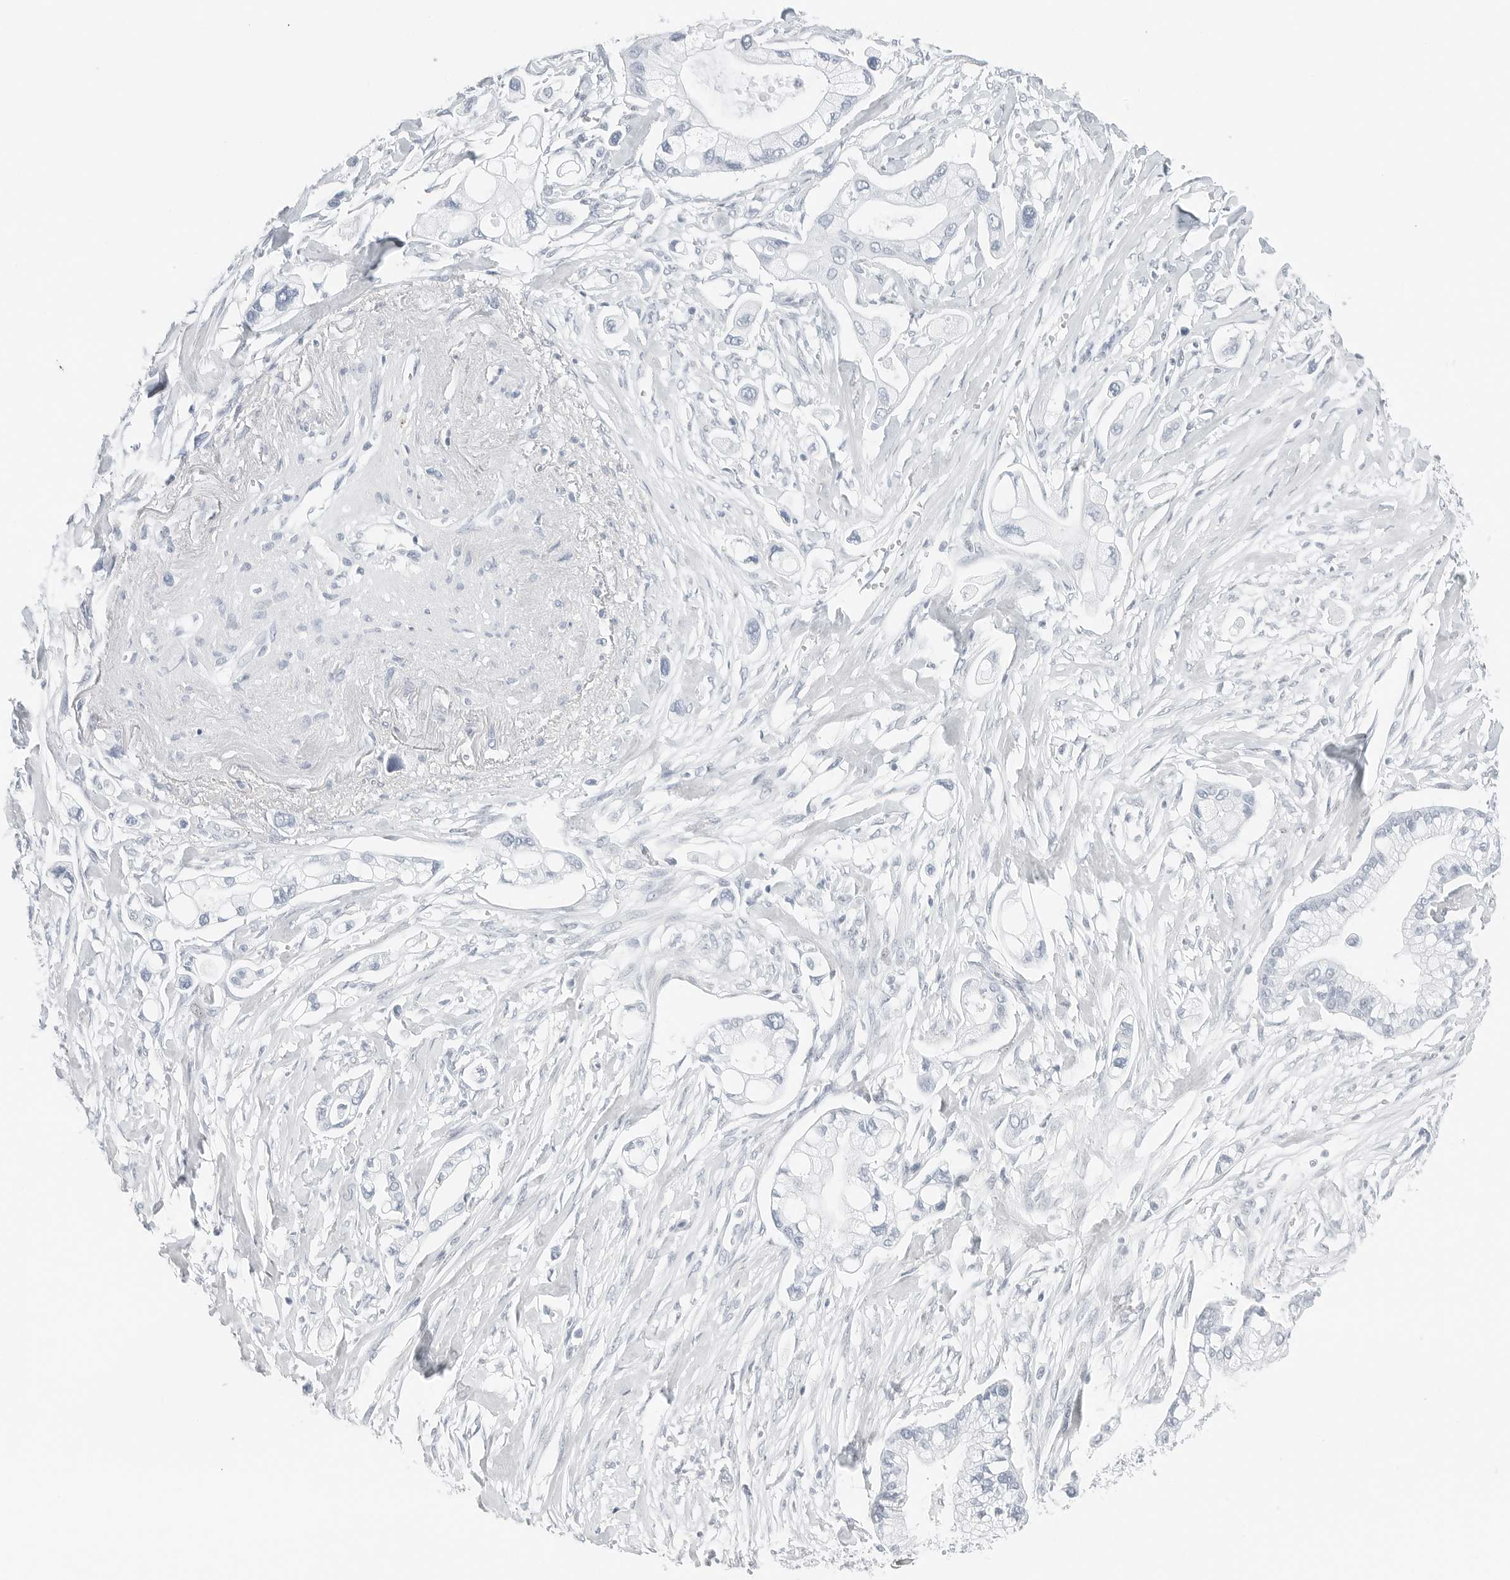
{"staining": {"intensity": "negative", "quantity": "none", "location": "none"}, "tissue": "pancreatic cancer", "cell_type": "Tumor cells", "image_type": "cancer", "snomed": [{"axis": "morphology", "description": "Adenocarcinoma, NOS"}, {"axis": "topography", "description": "Pancreas"}], "caption": "Image shows no protein staining in tumor cells of adenocarcinoma (pancreatic) tissue.", "gene": "NTMT2", "patient": {"sex": "male", "age": 68}}